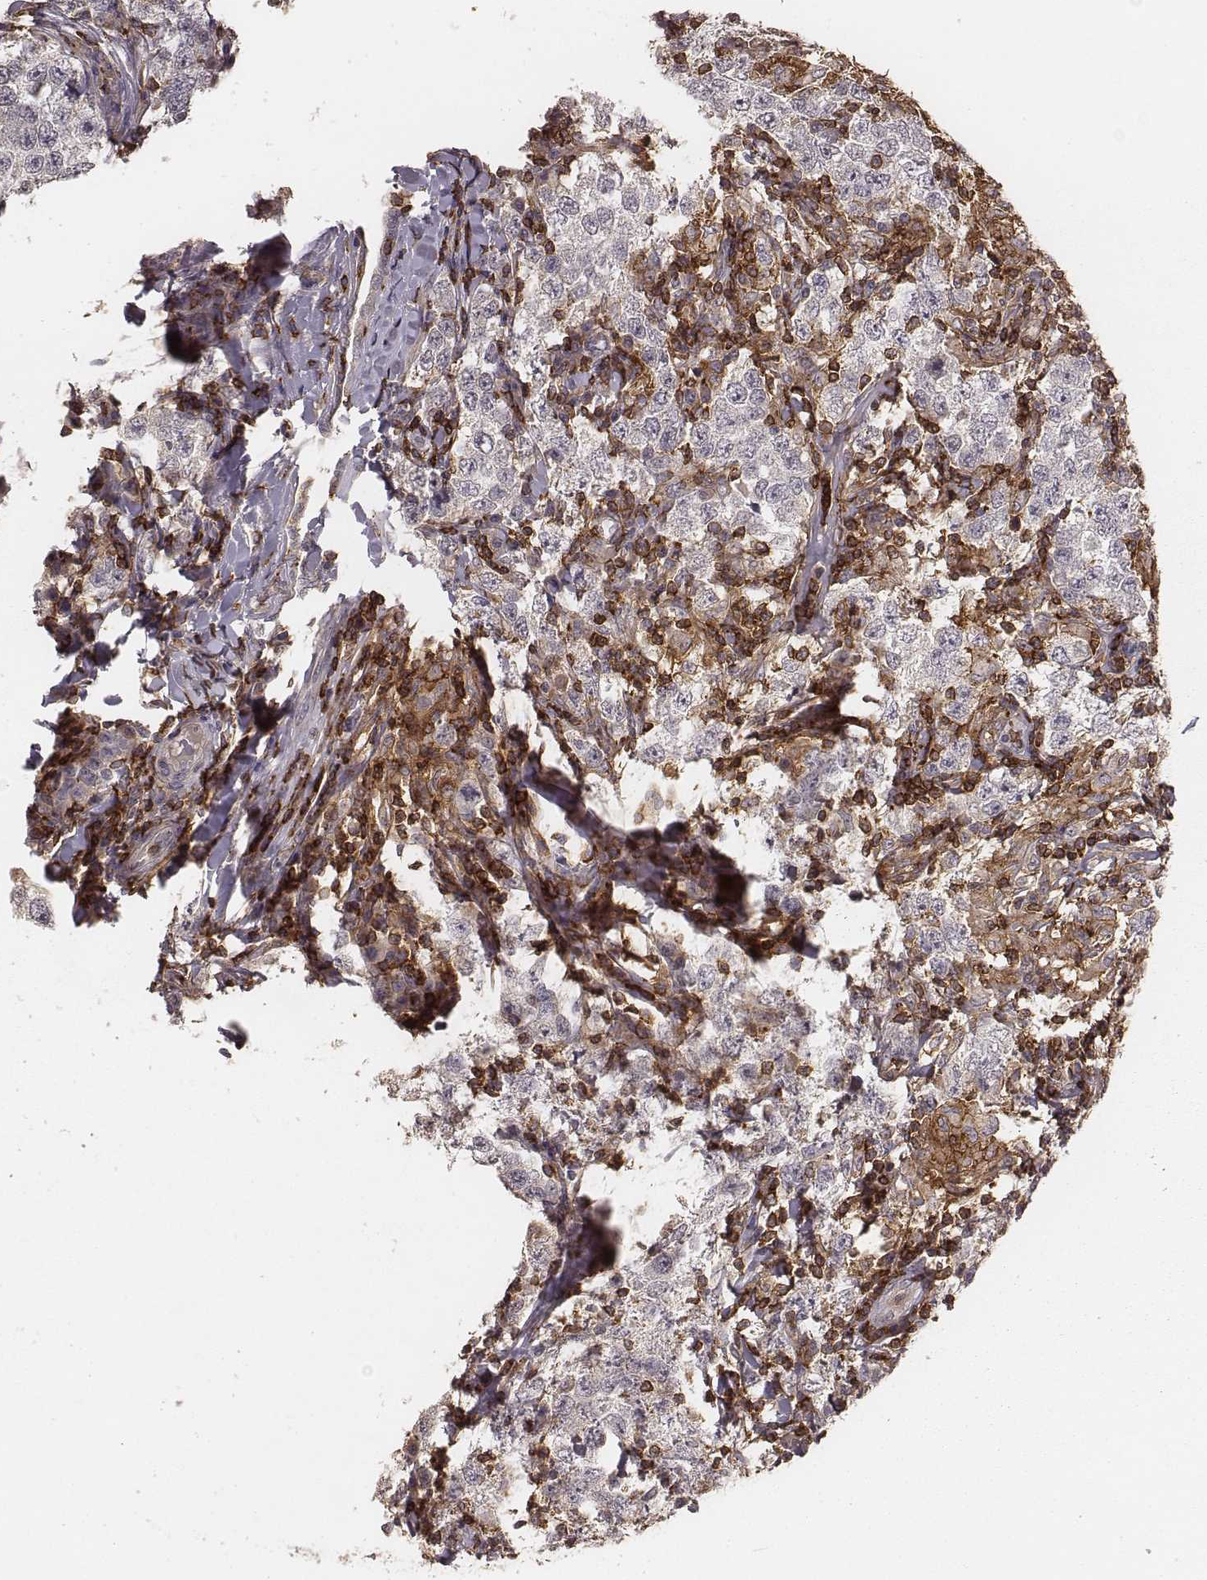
{"staining": {"intensity": "negative", "quantity": "none", "location": "none"}, "tissue": "testis cancer", "cell_type": "Tumor cells", "image_type": "cancer", "snomed": [{"axis": "morphology", "description": "Seminoma, NOS"}, {"axis": "morphology", "description": "Carcinoma, Embryonal, NOS"}, {"axis": "topography", "description": "Testis"}], "caption": "Tumor cells are negative for brown protein staining in seminoma (testis).", "gene": "PILRA", "patient": {"sex": "male", "age": 41}}